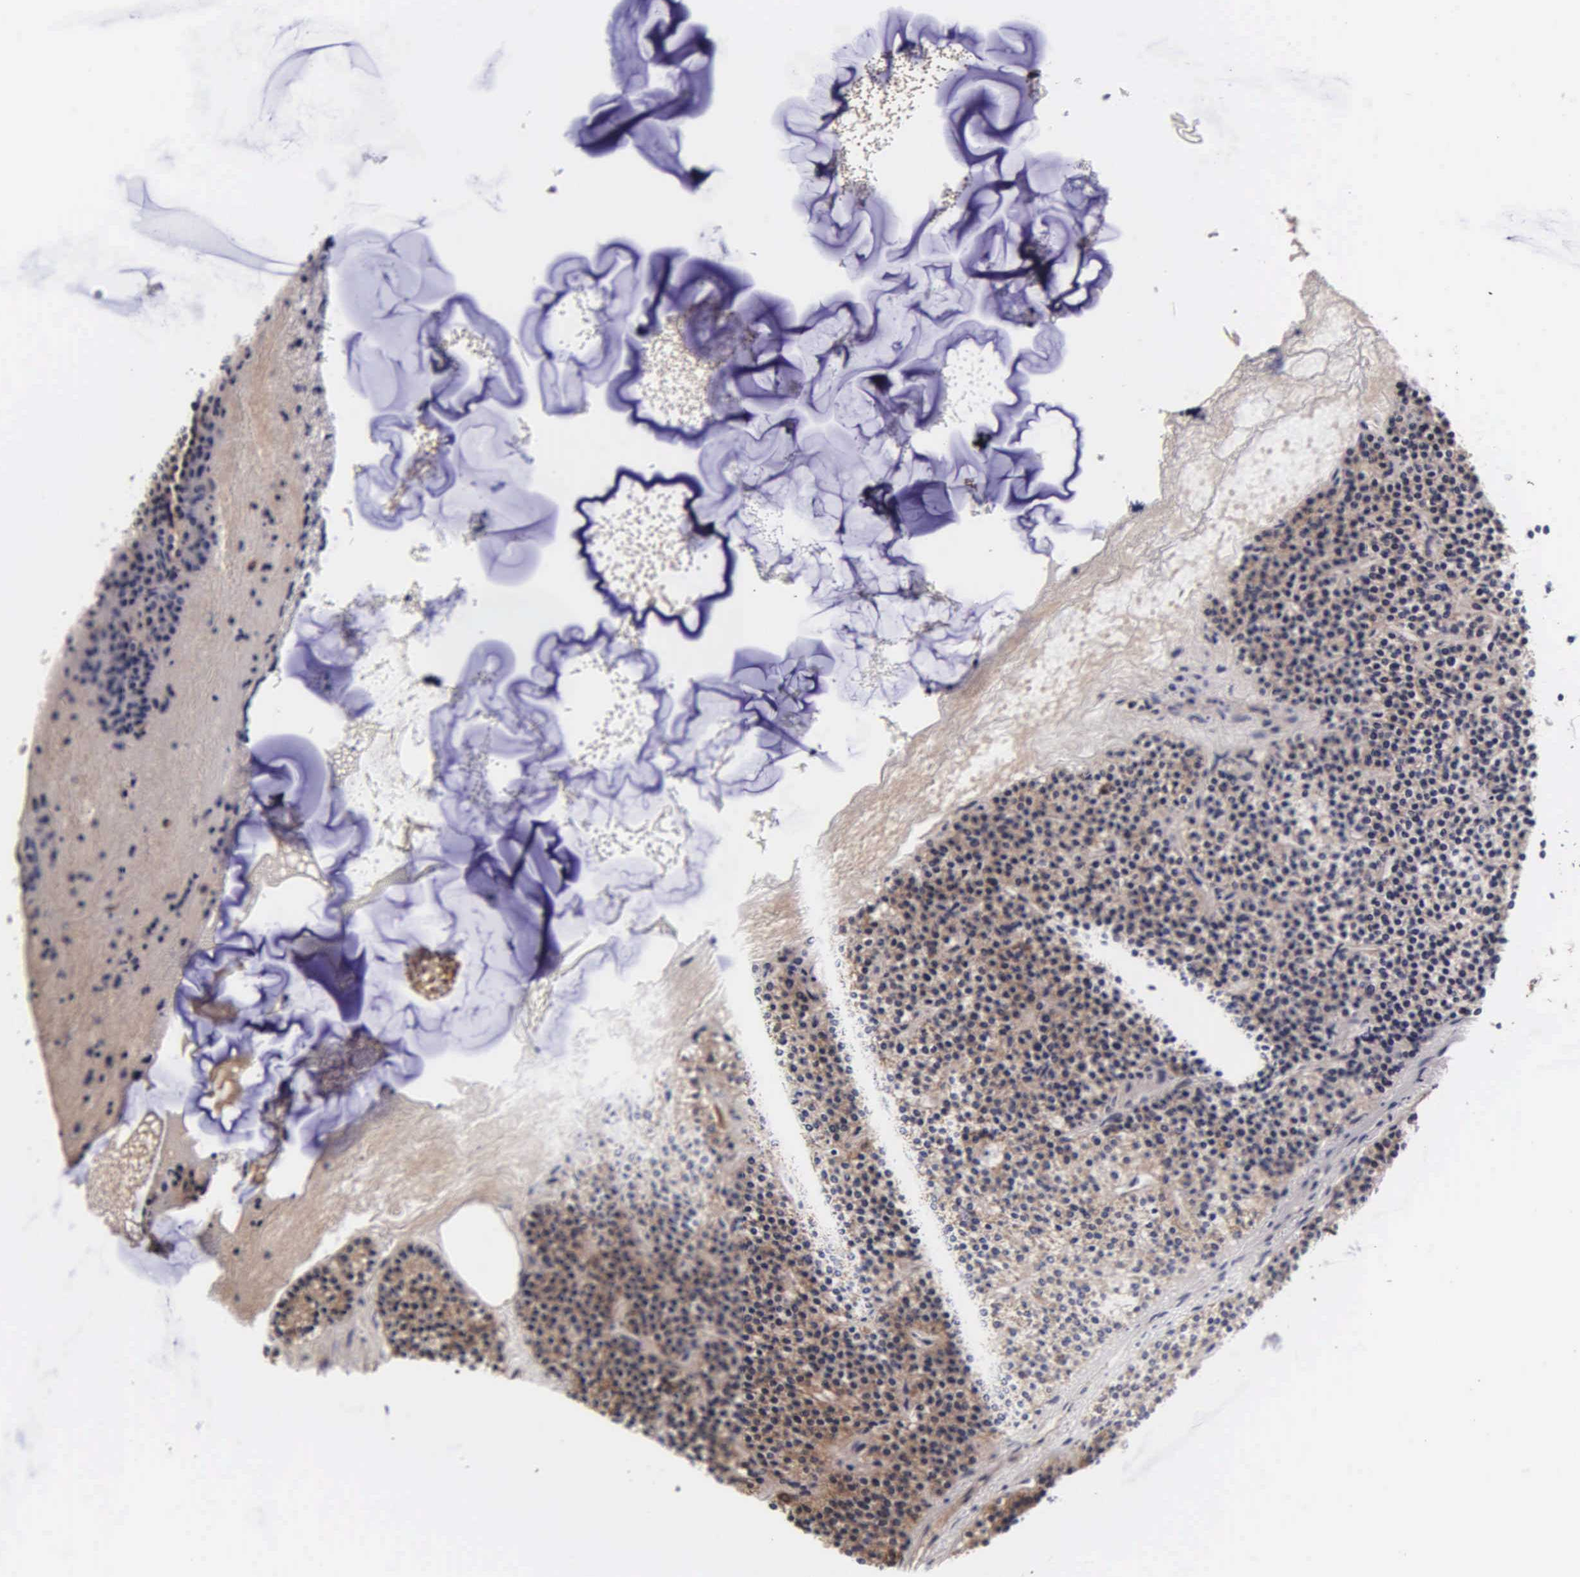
{"staining": {"intensity": "moderate", "quantity": ">75%", "location": "cytoplasmic/membranous"}, "tissue": "parathyroid gland", "cell_type": "Glandular cells", "image_type": "normal", "snomed": [{"axis": "morphology", "description": "Normal tissue, NOS"}, {"axis": "topography", "description": "Parathyroid gland"}], "caption": "This image displays normal parathyroid gland stained with IHC to label a protein in brown. The cytoplasmic/membranous of glandular cells show moderate positivity for the protein. Nuclei are counter-stained blue.", "gene": "PSMA3", "patient": {"sex": "female", "age": 29}}